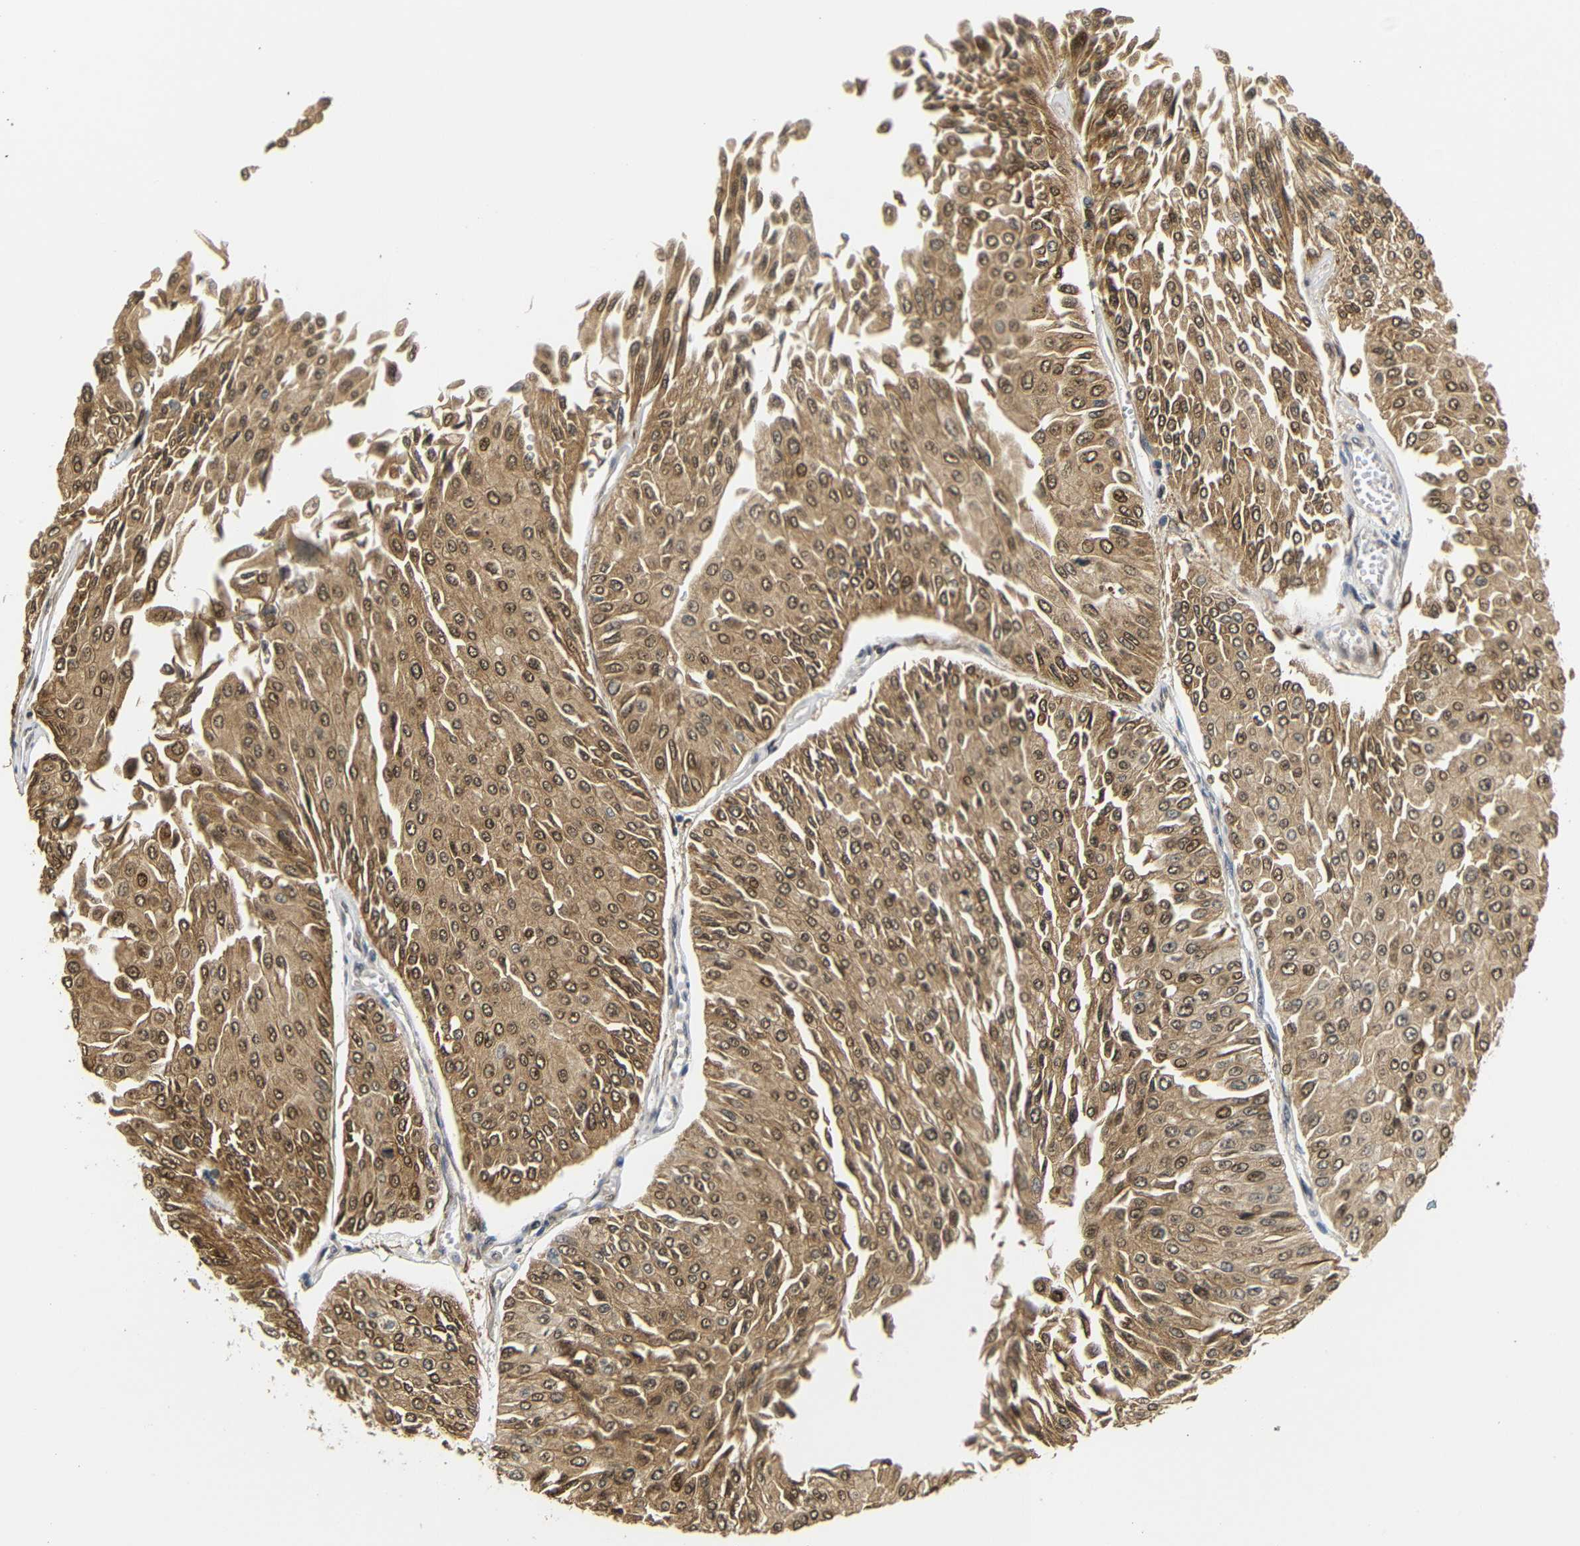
{"staining": {"intensity": "moderate", "quantity": ">75%", "location": "cytoplasmic/membranous,nuclear"}, "tissue": "urothelial cancer", "cell_type": "Tumor cells", "image_type": "cancer", "snomed": [{"axis": "morphology", "description": "Urothelial carcinoma, Low grade"}, {"axis": "topography", "description": "Urinary bladder"}], "caption": "The immunohistochemical stain labels moderate cytoplasmic/membranous and nuclear positivity in tumor cells of urothelial cancer tissue.", "gene": "GJA5", "patient": {"sex": "male", "age": 67}}